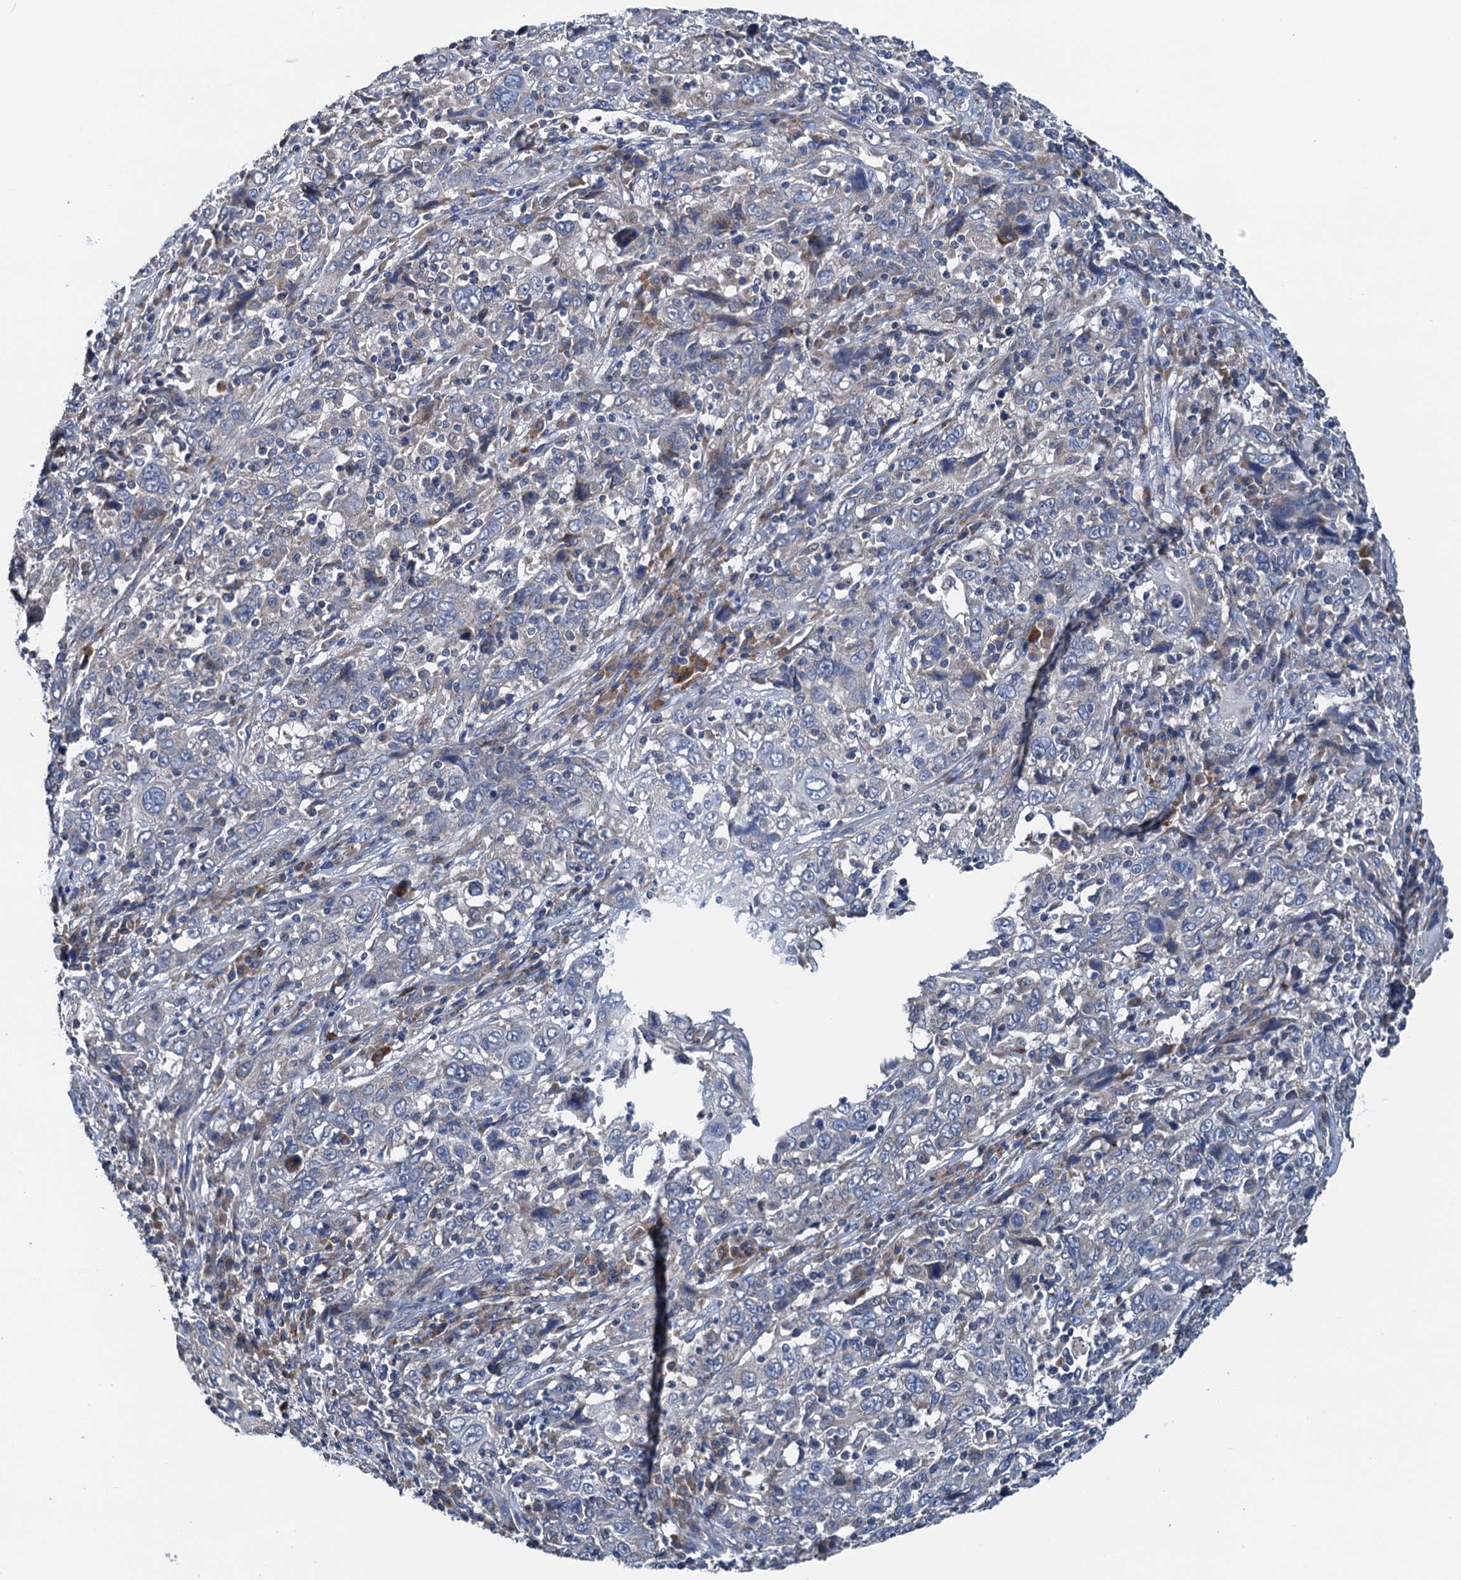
{"staining": {"intensity": "negative", "quantity": "none", "location": "none"}, "tissue": "cervical cancer", "cell_type": "Tumor cells", "image_type": "cancer", "snomed": [{"axis": "morphology", "description": "Squamous cell carcinoma, NOS"}, {"axis": "topography", "description": "Cervix"}], "caption": "A photomicrograph of cervical cancer stained for a protein shows no brown staining in tumor cells.", "gene": "ELAC1", "patient": {"sex": "female", "age": 46}}